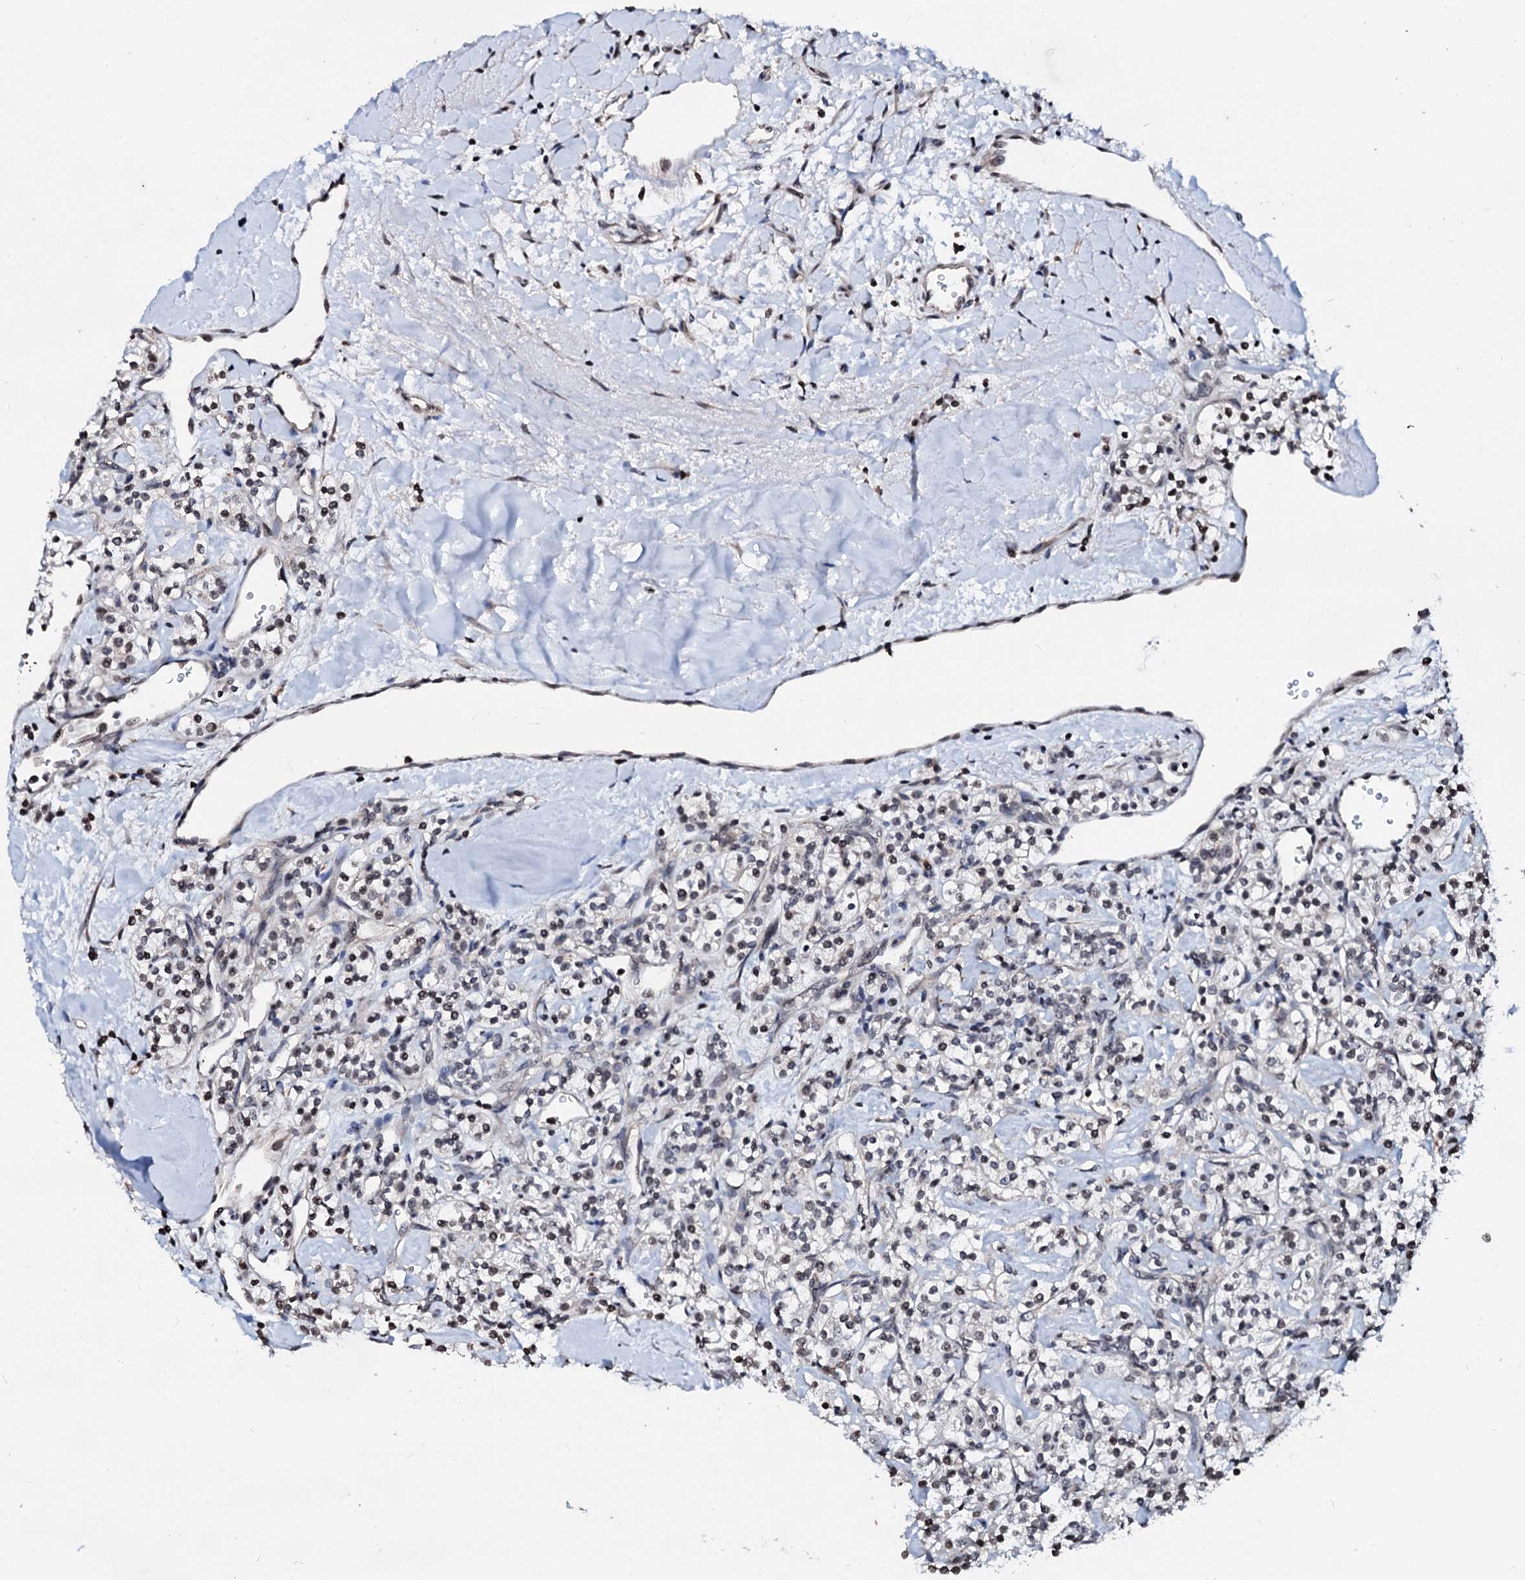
{"staining": {"intensity": "weak", "quantity": "25%-75%", "location": "nuclear"}, "tissue": "renal cancer", "cell_type": "Tumor cells", "image_type": "cancer", "snomed": [{"axis": "morphology", "description": "Adenocarcinoma, NOS"}, {"axis": "topography", "description": "Kidney"}], "caption": "Weak nuclear staining is present in about 25%-75% of tumor cells in adenocarcinoma (renal).", "gene": "LSM11", "patient": {"sex": "male", "age": 77}}